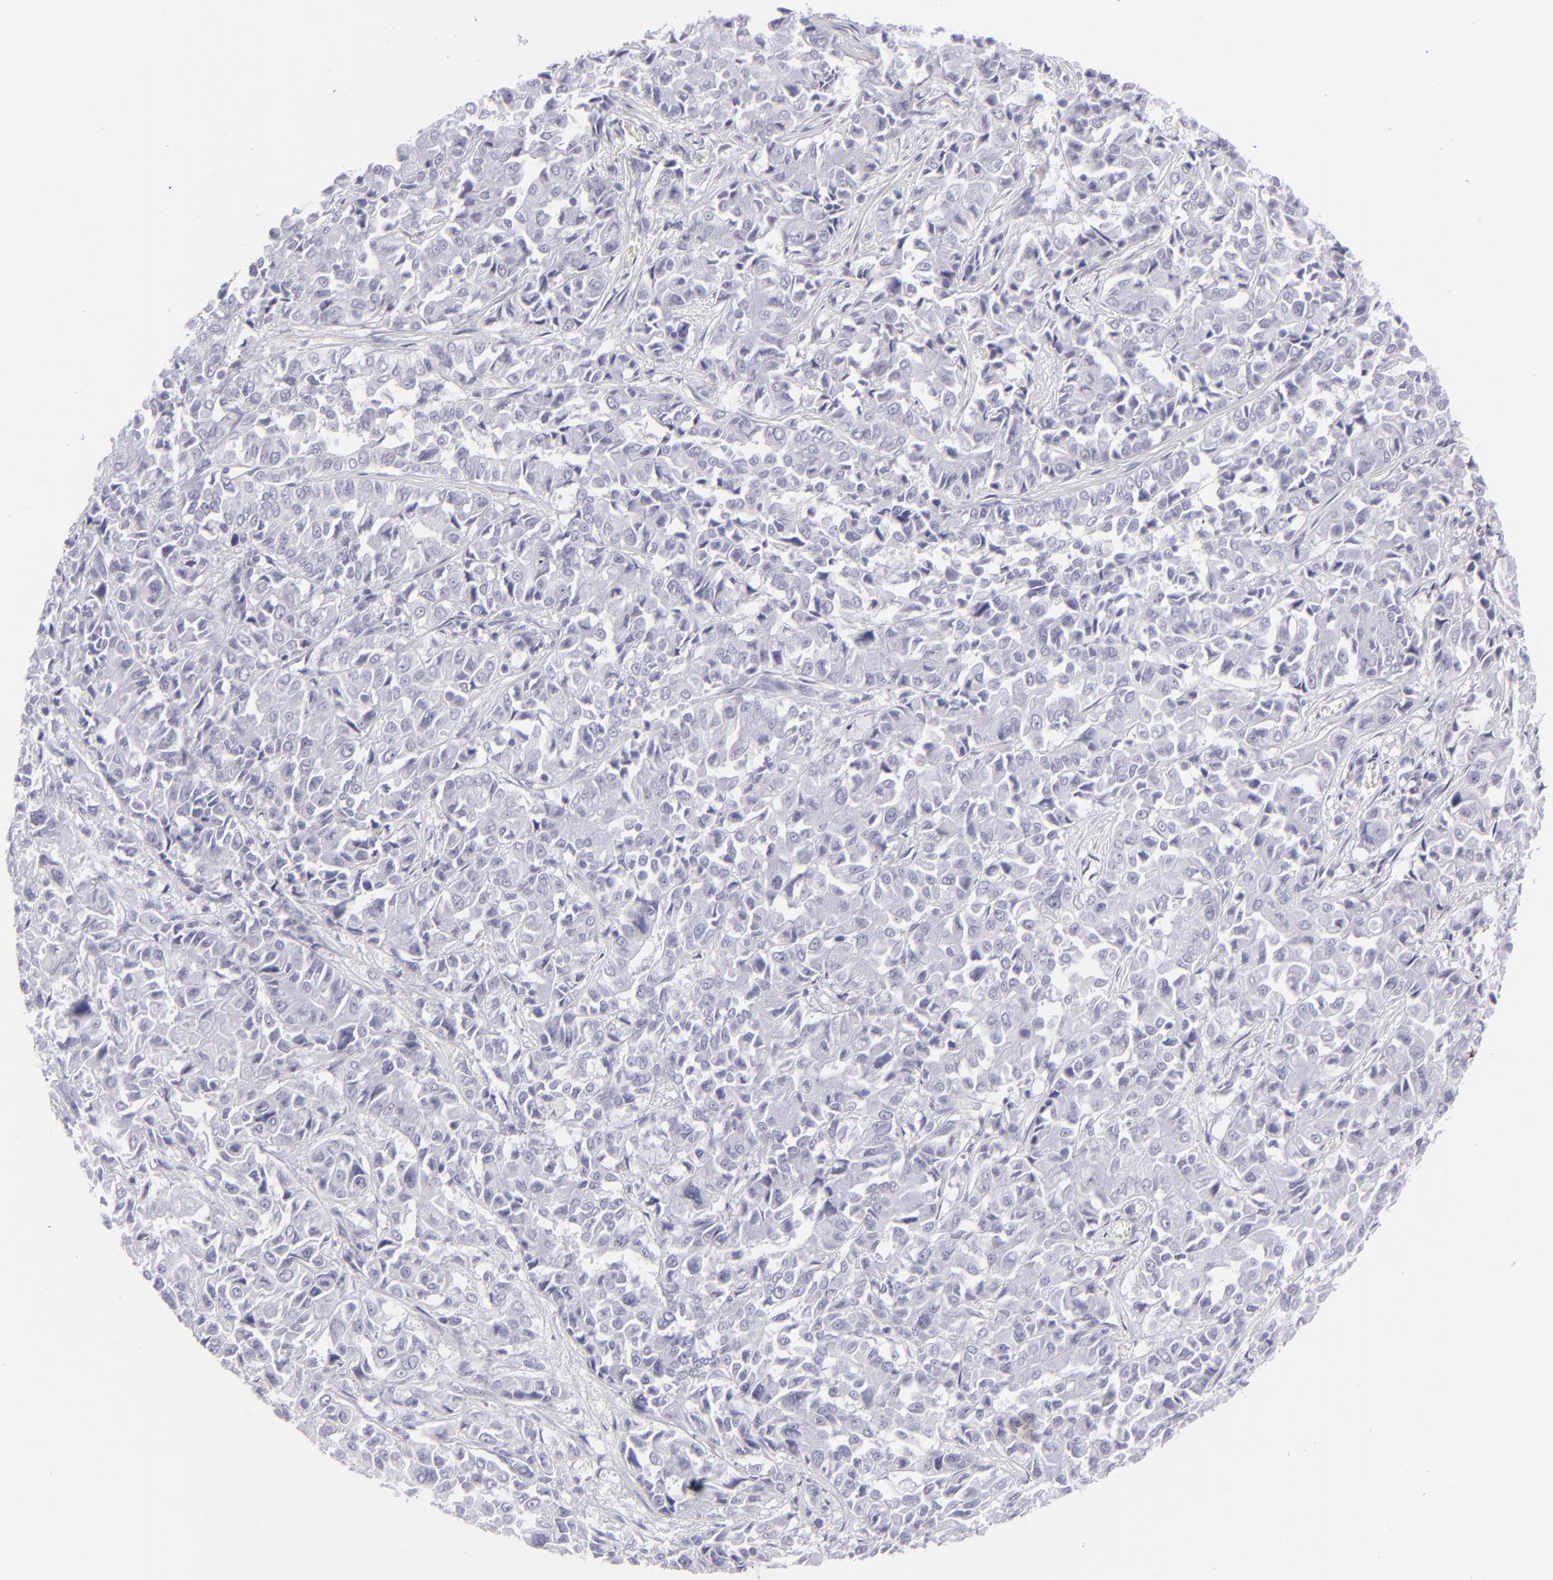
{"staining": {"intensity": "negative", "quantity": "none", "location": "none"}, "tissue": "pancreatic cancer", "cell_type": "Tumor cells", "image_type": "cancer", "snomed": [{"axis": "morphology", "description": "Adenocarcinoma, NOS"}, {"axis": "topography", "description": "Pancreas"}], "caption": "High power microscopy histopathology image of an IHC image of adenocarcinoma (pancreatic), revealing no significant expression in tumor cells. Brightfield microscopy of immunohistochemistry (IHC) stained with DAB (brown) and hematoxylin (blue), captured at high magnification.", "gene": "FCER2", "patient": {"sex": "female", "age": 52}}